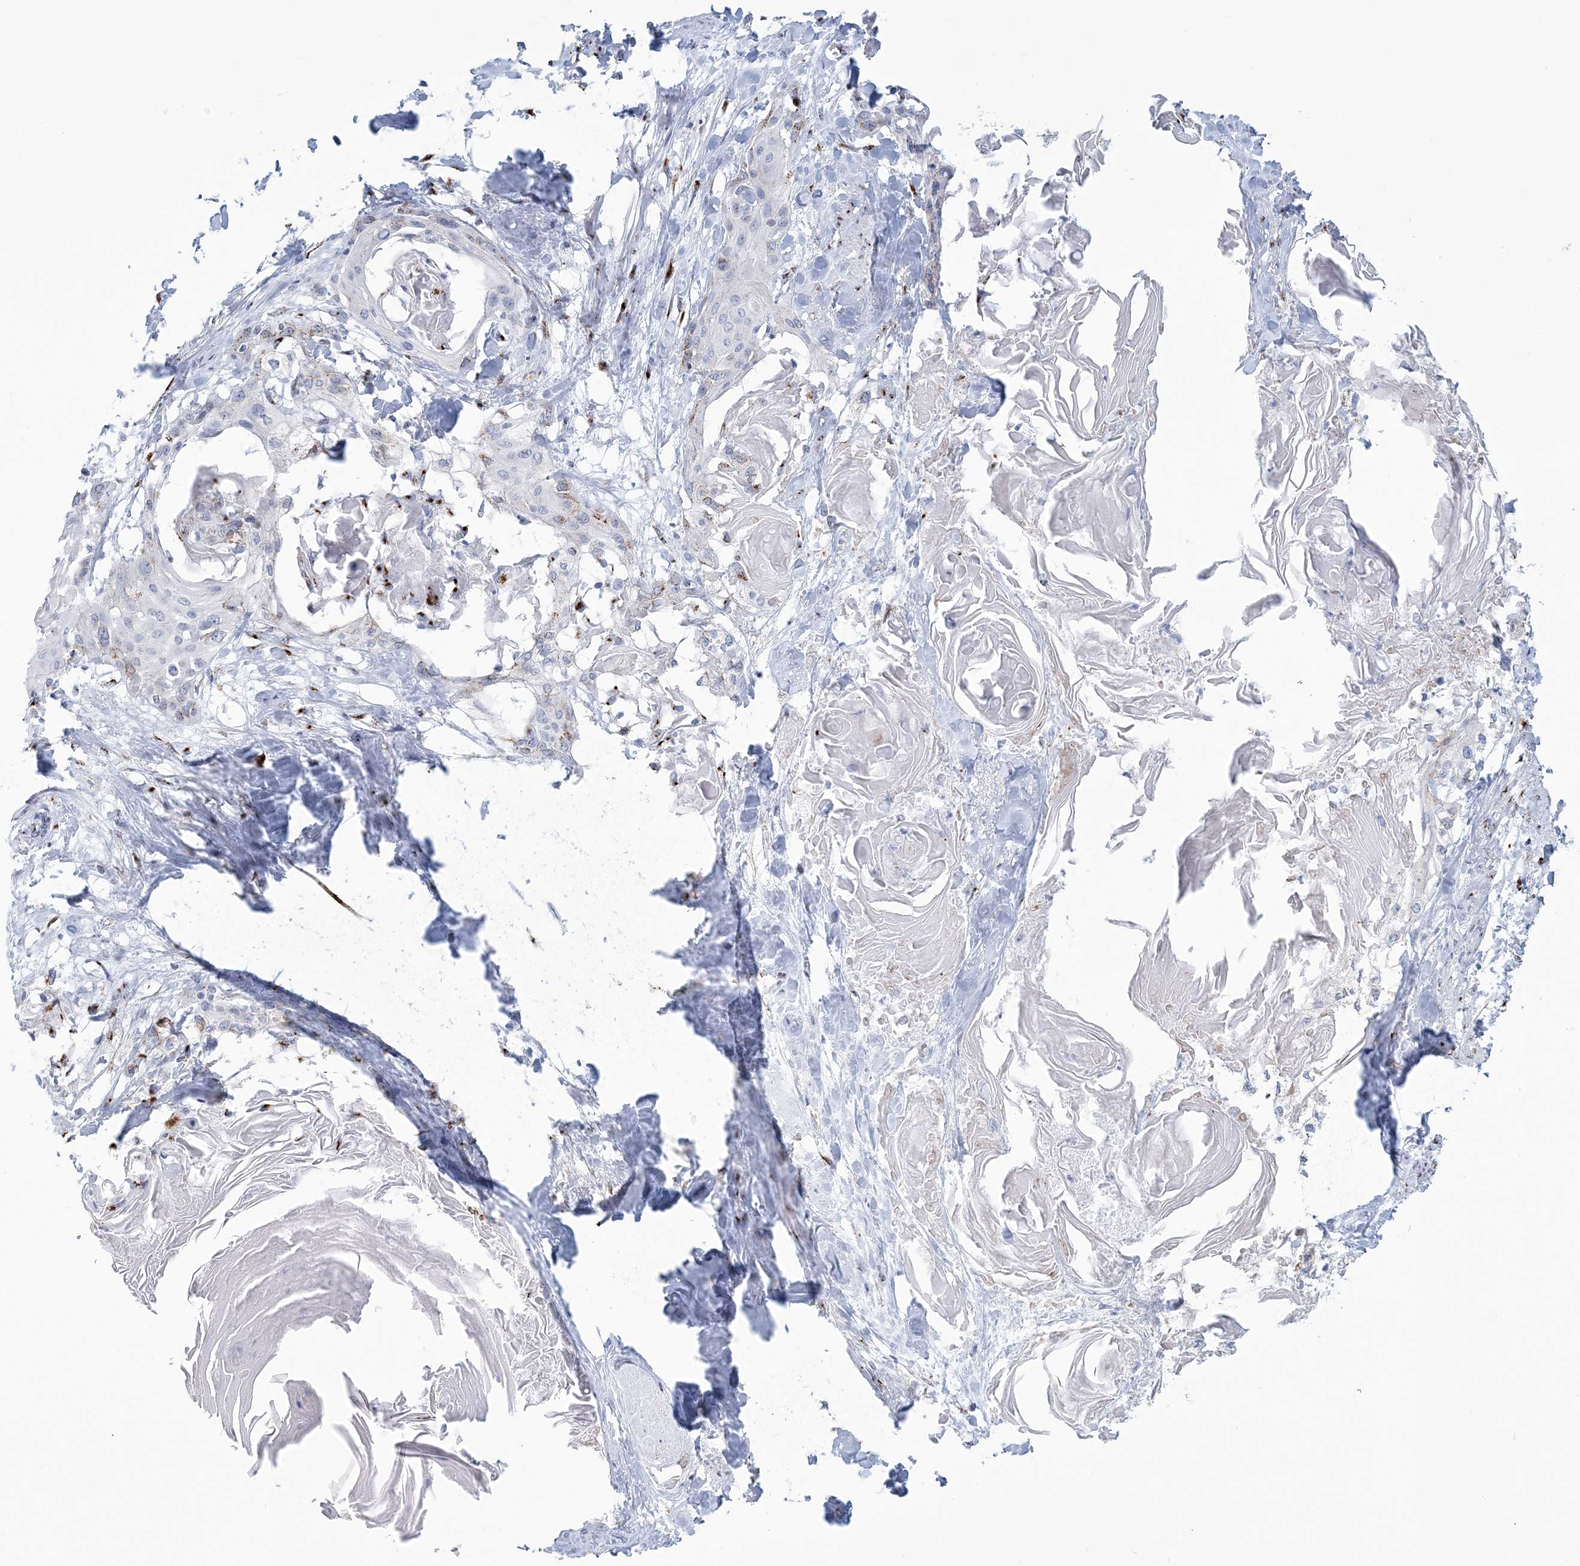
{"staining": {"intensity": "negative", "quantity": "none", "location": "none"}, "tissue": "cervical cancer", "cell_type": "Tumor cells", "image_type": "cancer", "snomed": [{"axis": "morphology", "description": "Squamous cell carcinoma, NOS"}, {"axis": "topography", "description": "Cervix"}], "caption": "This is an immunohistochemistry (IHC) histopathology image of cervical cancer (squamous cell carcinoma). There is no staining in tumor cells.", "gene": "SLX9", "patient": {"sex": "female", "age": 57}}